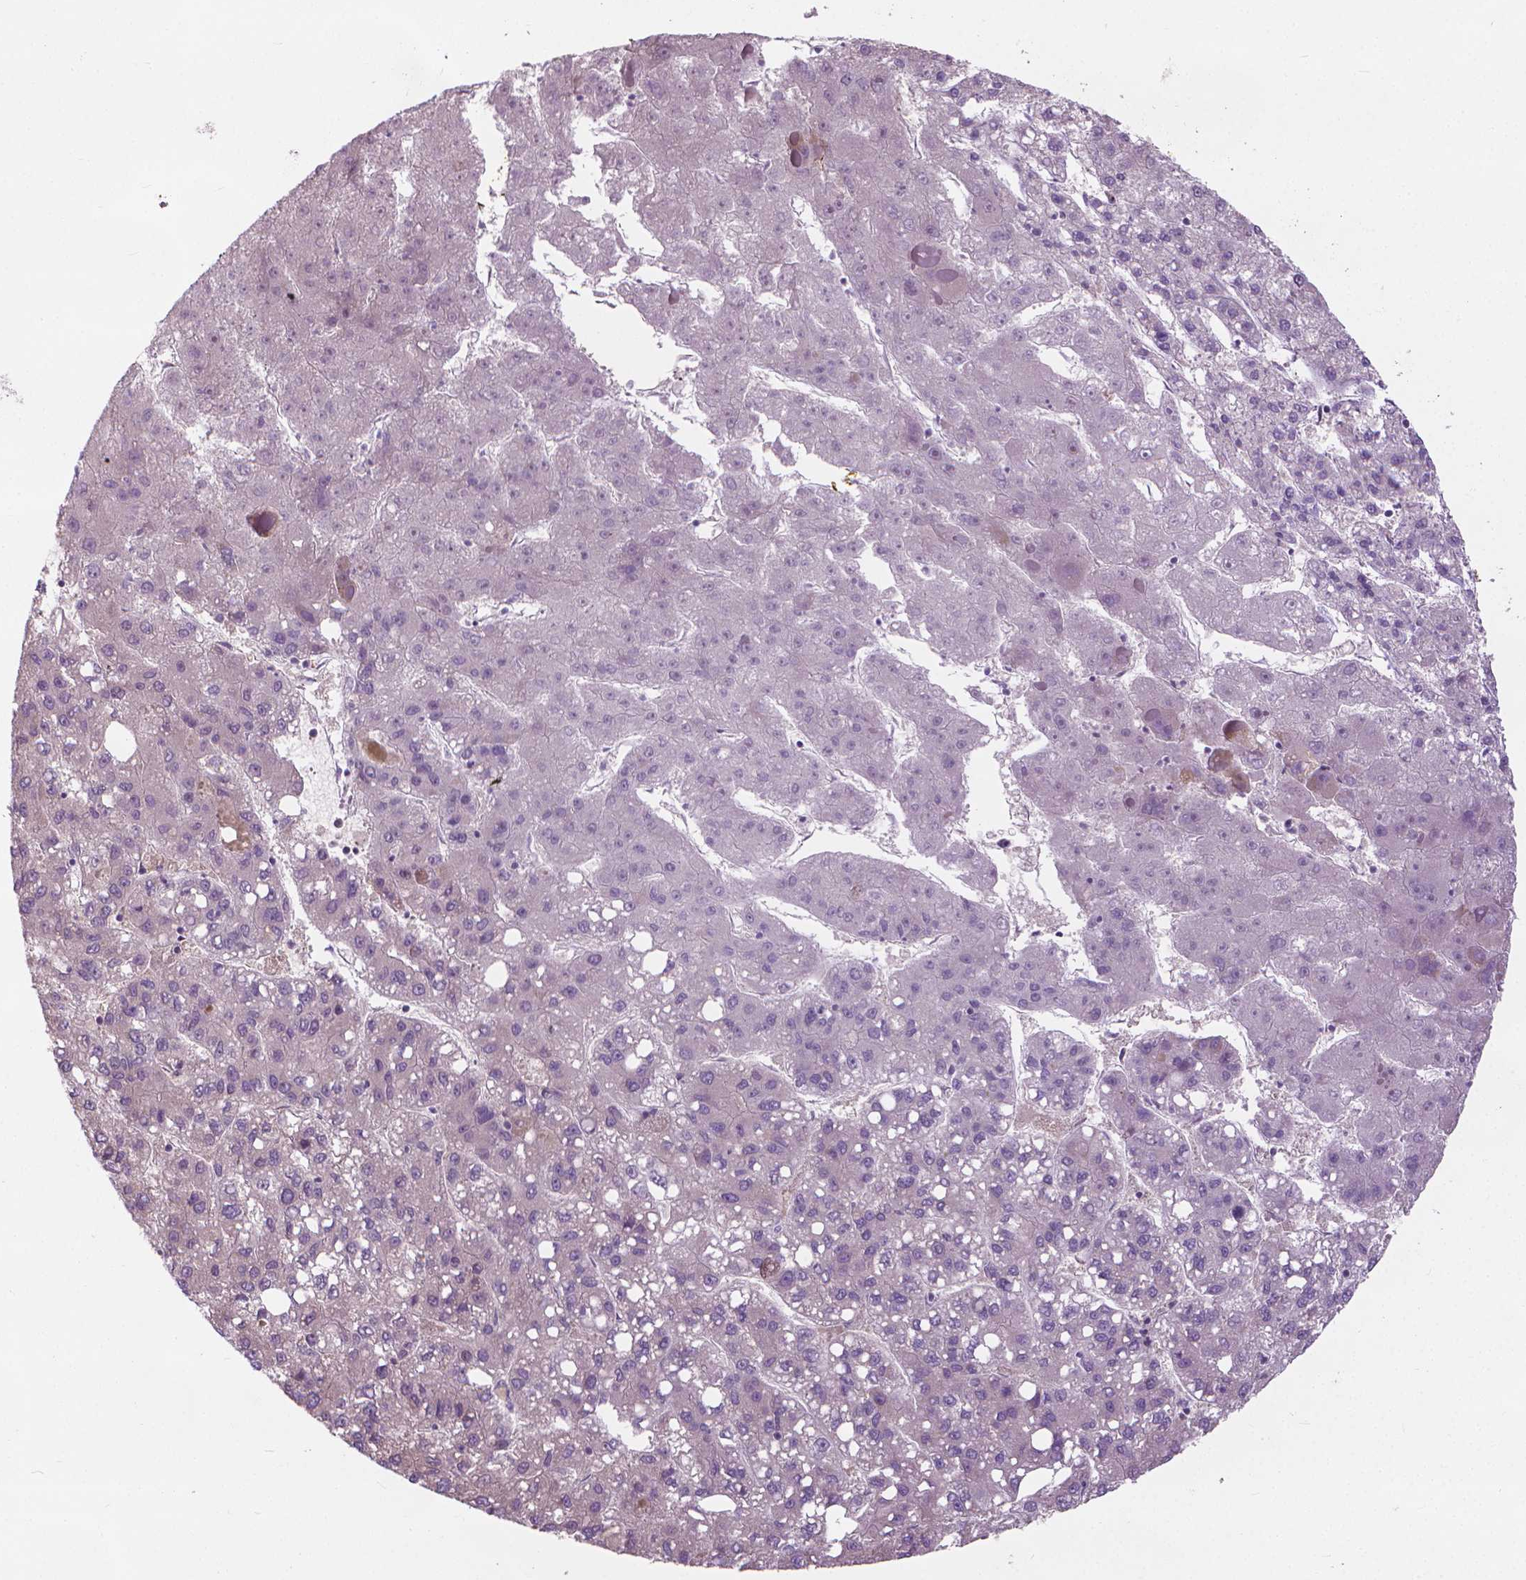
{"staining": {"intensity": "weak", "quantity": "<25%", "location": "cytoplasmic/membranous"}, "tissue": "liver cancer", "cell_type": "Tumor cells", "image_type": "cancer", "snomed": [{"axis": "morphology", "description": "Carcinoma, Hepatocellular, NOS"}, {"axis": "topography", "description": "Liver"}], "caption": "Tumor cells are negative for brown protein staining in liver cancer (hepatocellular carcinoma). (Immunohistochemistry (ihc), brightfield microscopy, high magnification).", "gene": "NUDT1", "patient": {"sex": "female", "age": 82}}